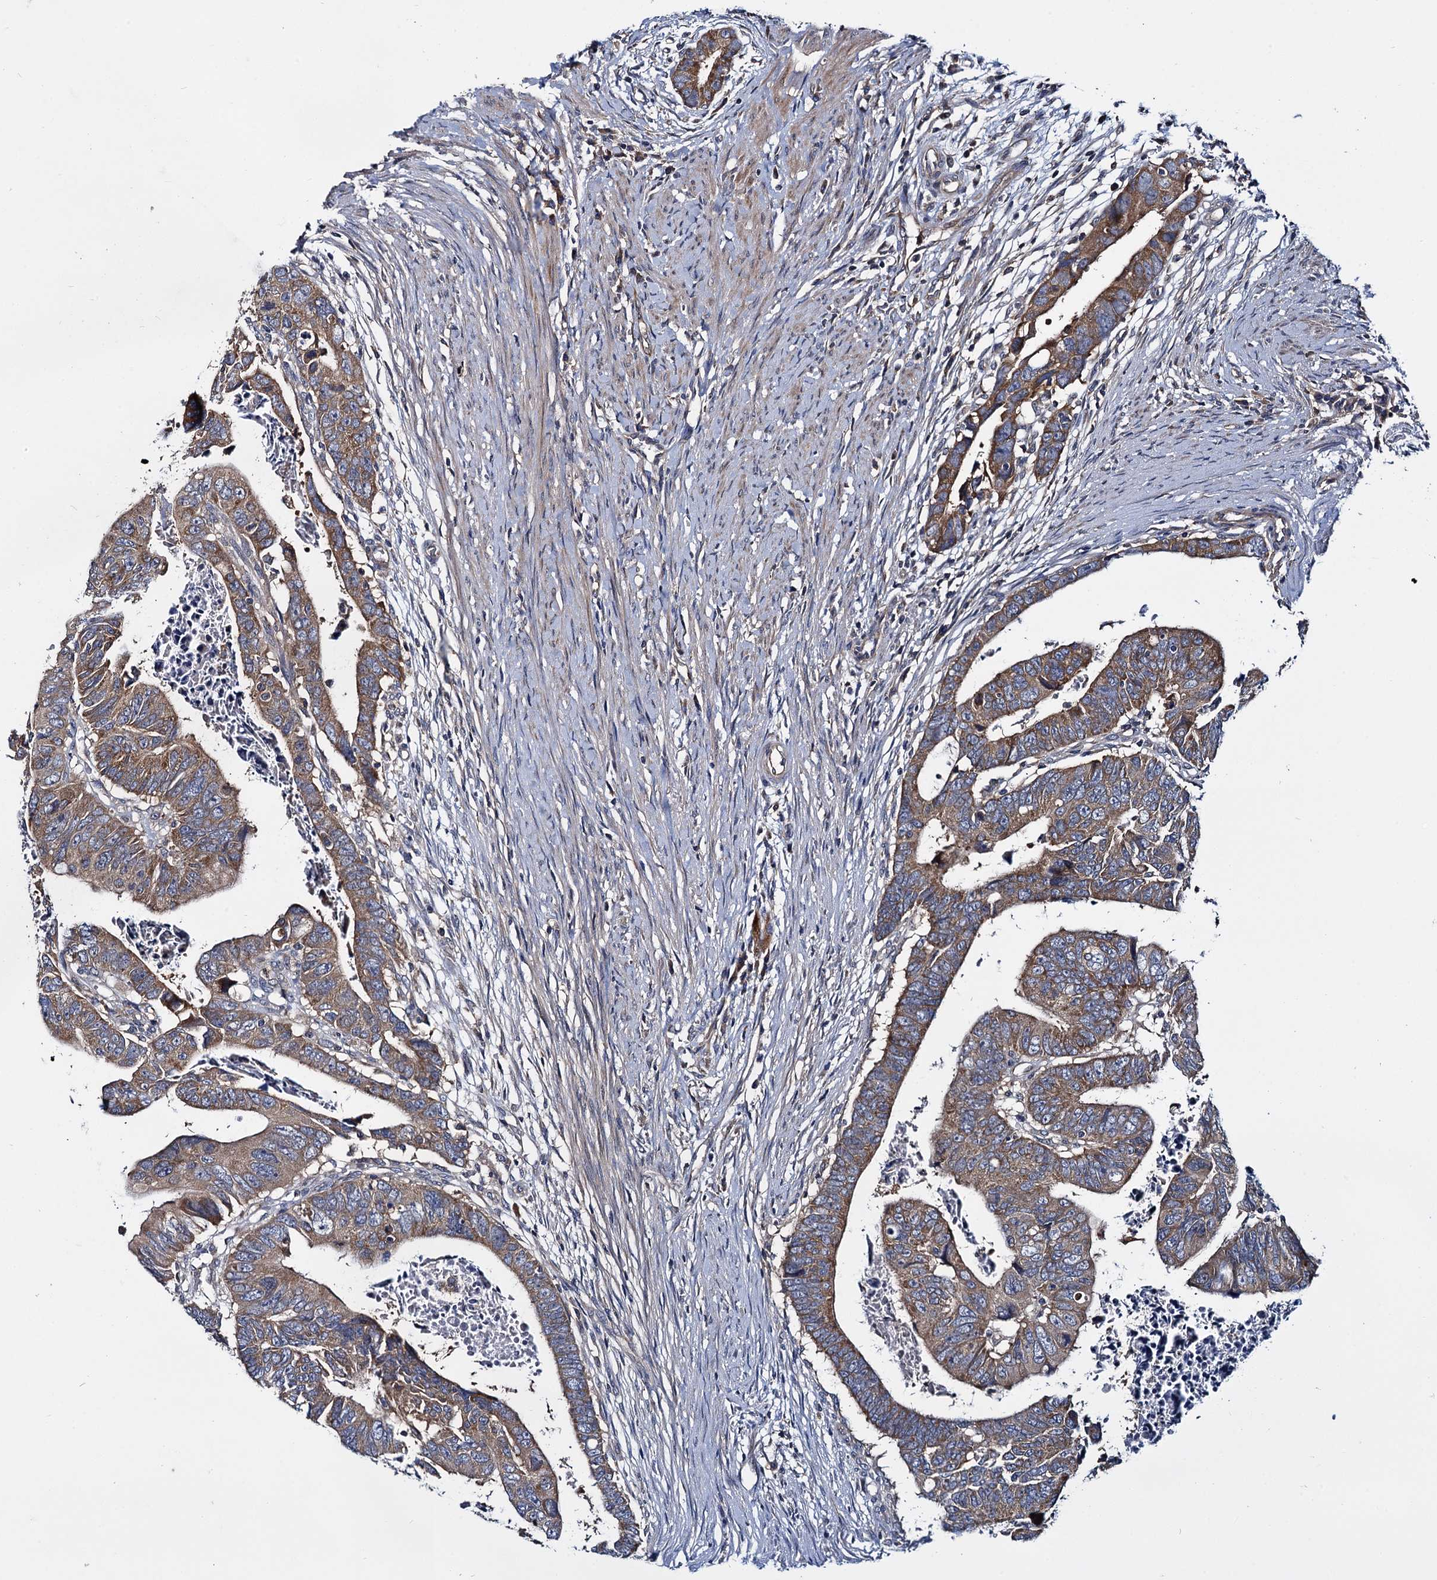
{"staining": {"intensity": "moderate", "quantity": ">75%", "location": "cytoplasmic/membranous"}, "tissue": "colorectal cancer", "cell_type": "Tumor cells", "image_type": "cancer", "snomed": [{"axis": "morphology", "description": "Adenocarcinoma, NOS"}, {"axis": "topography", "description": "Rectum"}], "caption": "Immunohistochemistry (IHC) of colorectal cancer reveals medium levels of moderate cytoplasmic/membranous positivity in approximately >75% of tumor cells.", "gene": "CEP192", "patient": {"sex": "female", "age": 65}}